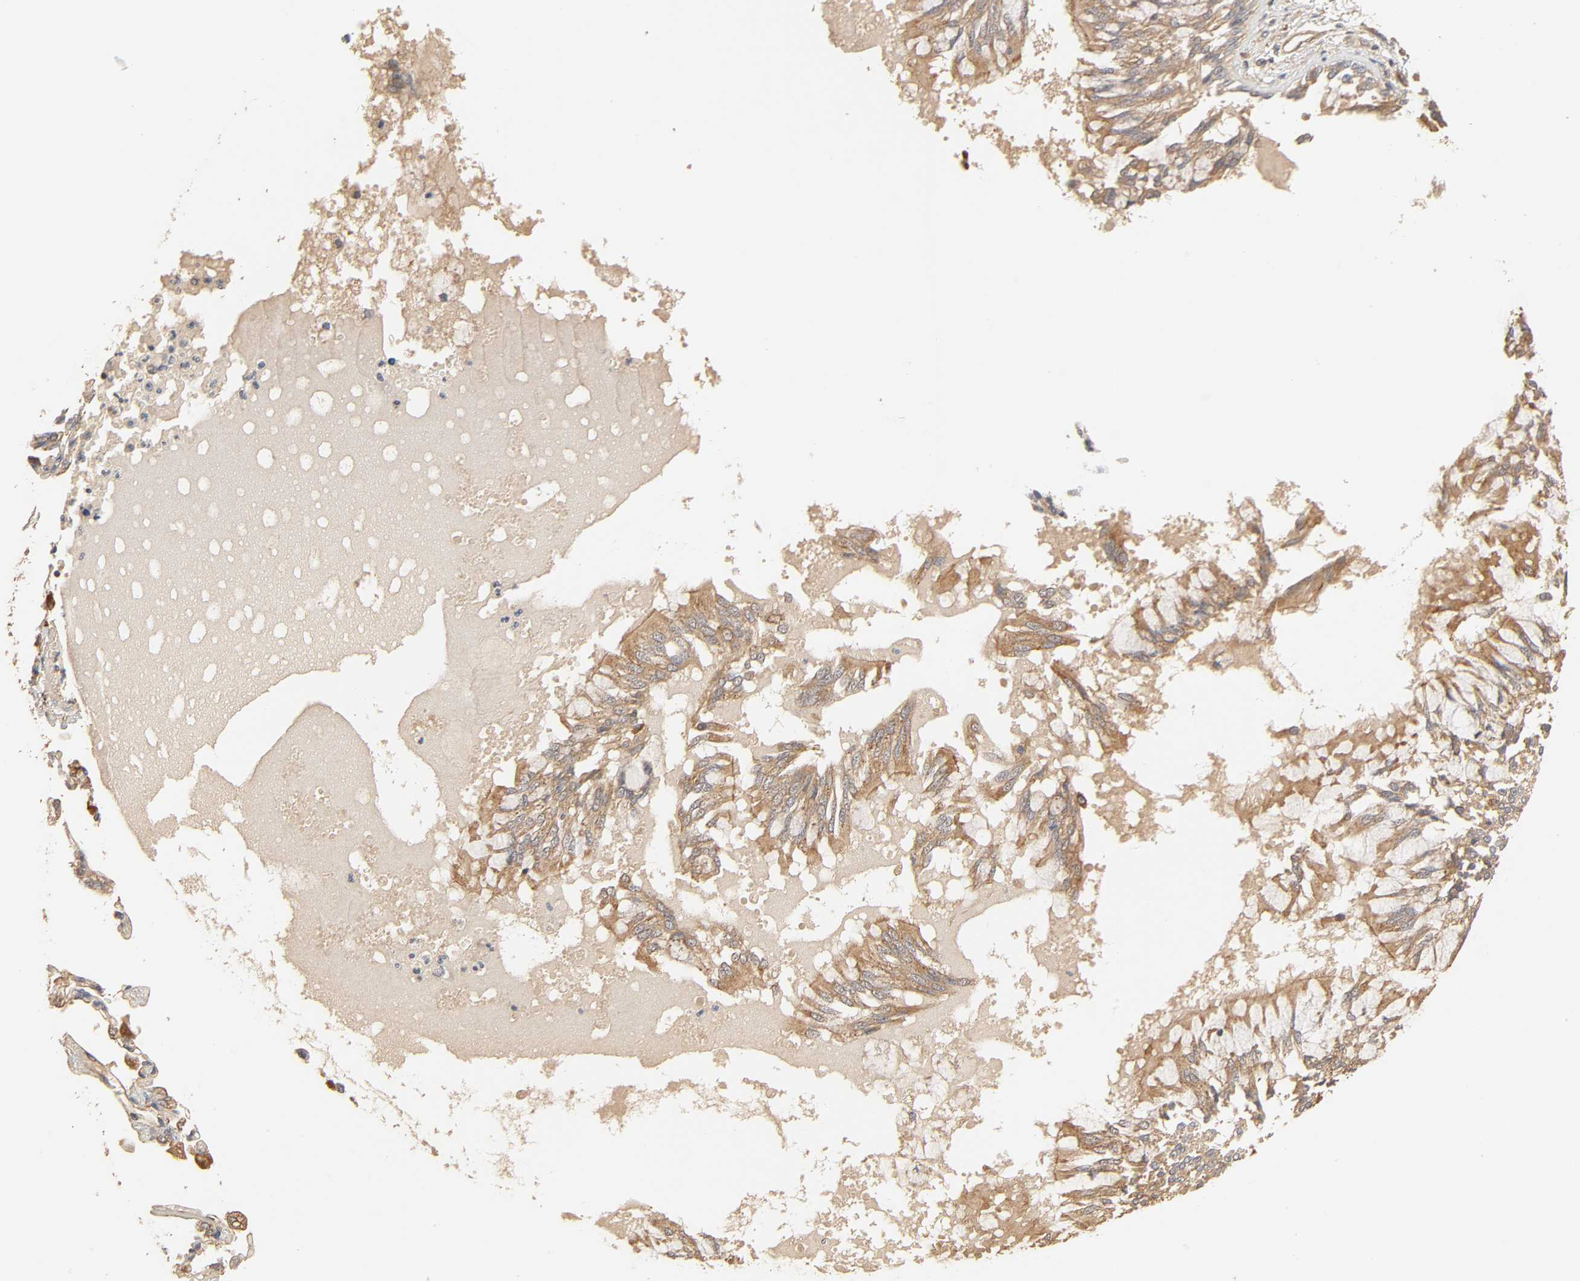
{"staining": {"intensity": "strong", "quantity": ">75%", "location": "cytoplasmic/membranous"}, "tissue": "bronchus", "cell_type": "Respiratory epithelial cells", "image_type": "normal", "snomed": [{"axis": "morphology", "description": "Normal tissue, NOS"}, {"axis": "topography", "description": "Cartilage tissue"}, {"axis": "topography", "description": "Bronchus"}, {"axis": "topography", "description": "Lung"}, {"axis": "topography", "description": "Peripheral nerve tissue"}], "caption": "Bronchus was stained to show a protein in brown. There is high levels of strong cytoplasmic/membranous staining in approximately >75% of respiratory epithelial cells. The staining was performed using DAB, with brown indicating positive protein expression. Nuclei are stained blue with hematoxylin.", "gene": "EPS8", "patient": {"sex": "female", "age": 49}}